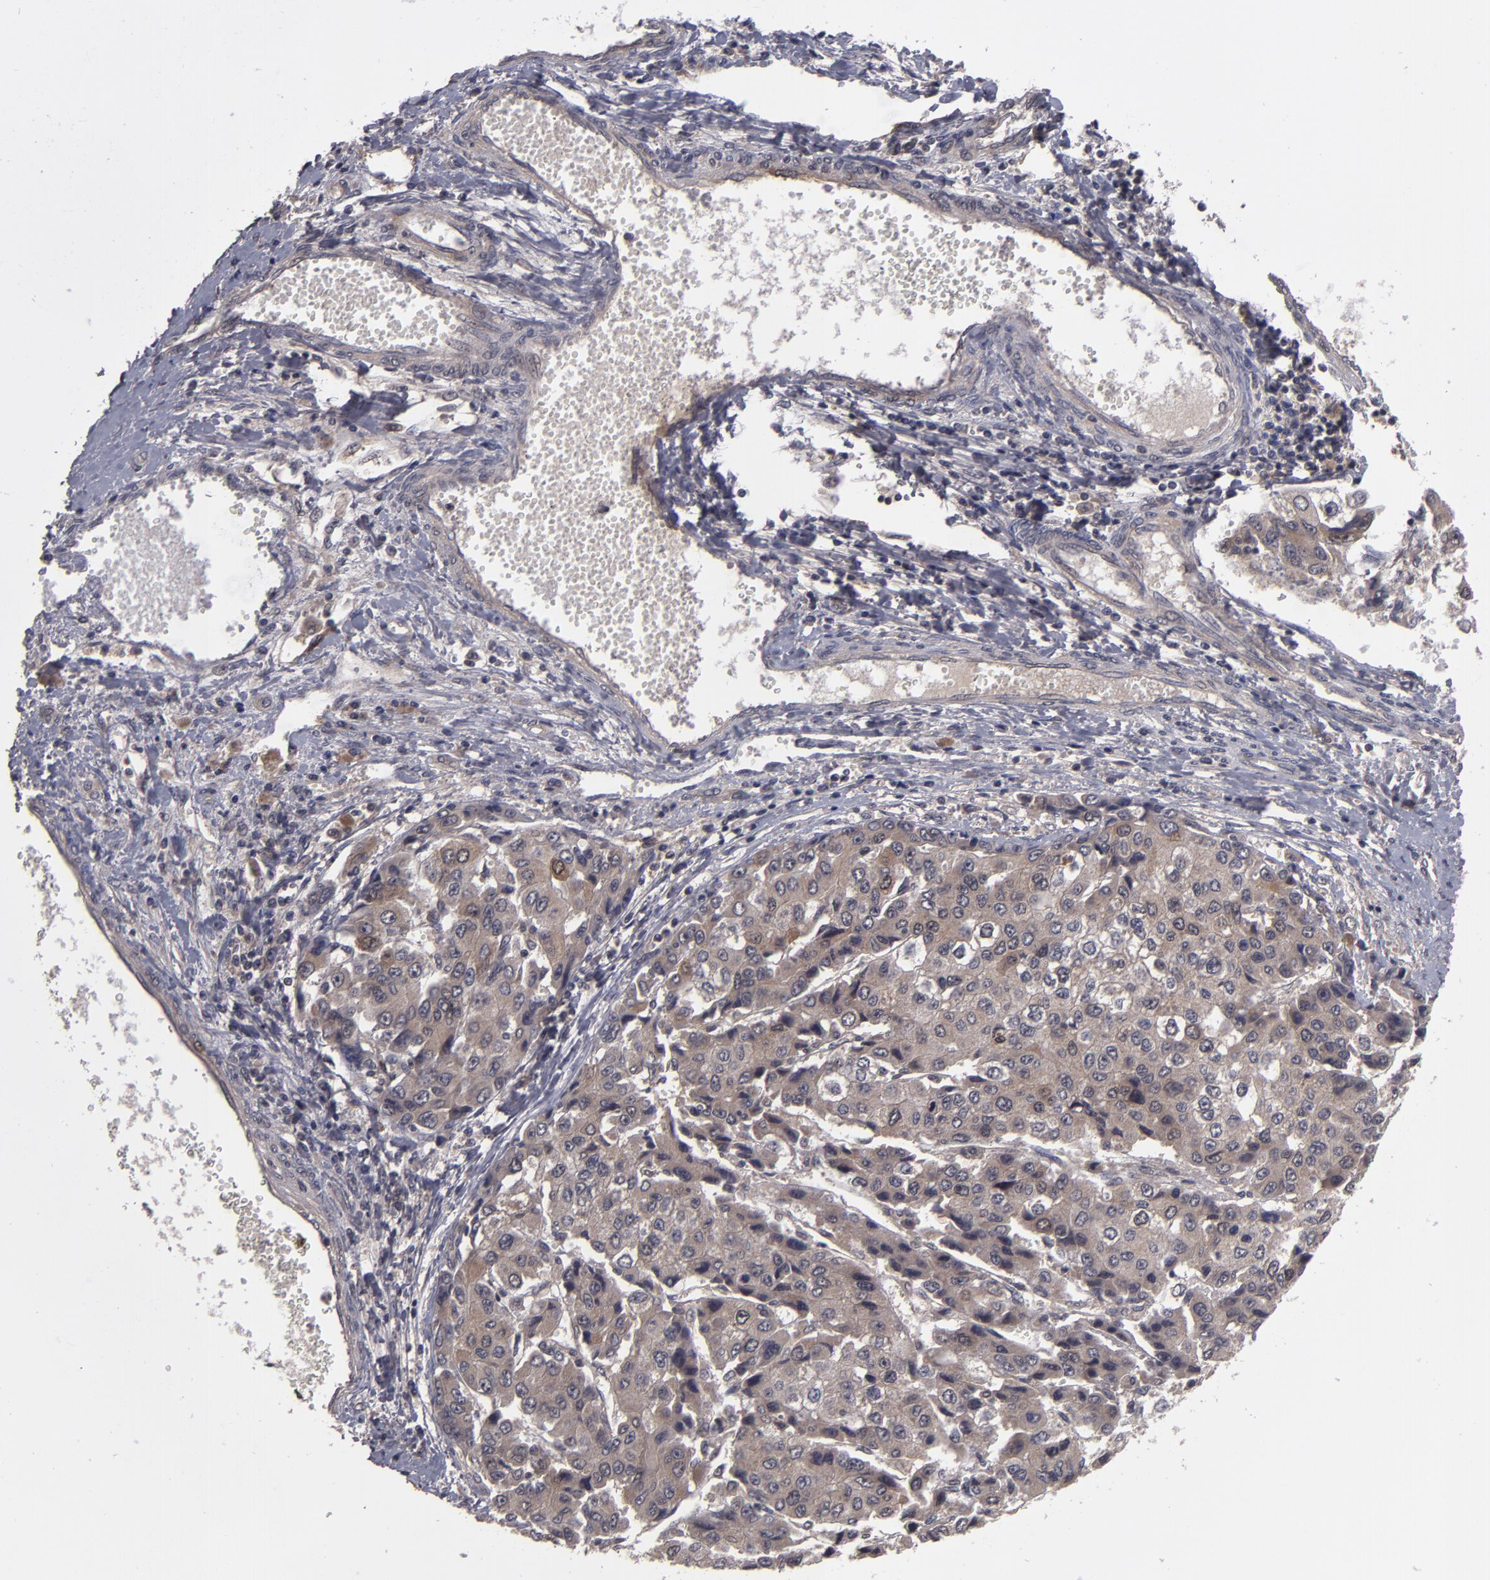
{"staining": {"intensity": "moderate", "quantity": ">75%", "location": "cytoplasmic/membranous"}, "tissue": "liver cancer", "cell_type": "Tumor cells", "image_type": "cancer", "snomed": [{"axis": "morphology", "description": "Carcinoma, Hepatocellular, NOS"}, {"axis": "topography", "description": "Liver"}], "caption": "IHC histopathology image of human liver cancer (hepatocellular carcinoma) stained for a protein (brown), which displays medium levels of moderate cytoplasmic/membranous expression in approximately >75% of tumor cells.", "gene": "TYMS", "patient": {"sex": "female", "age": 66}}